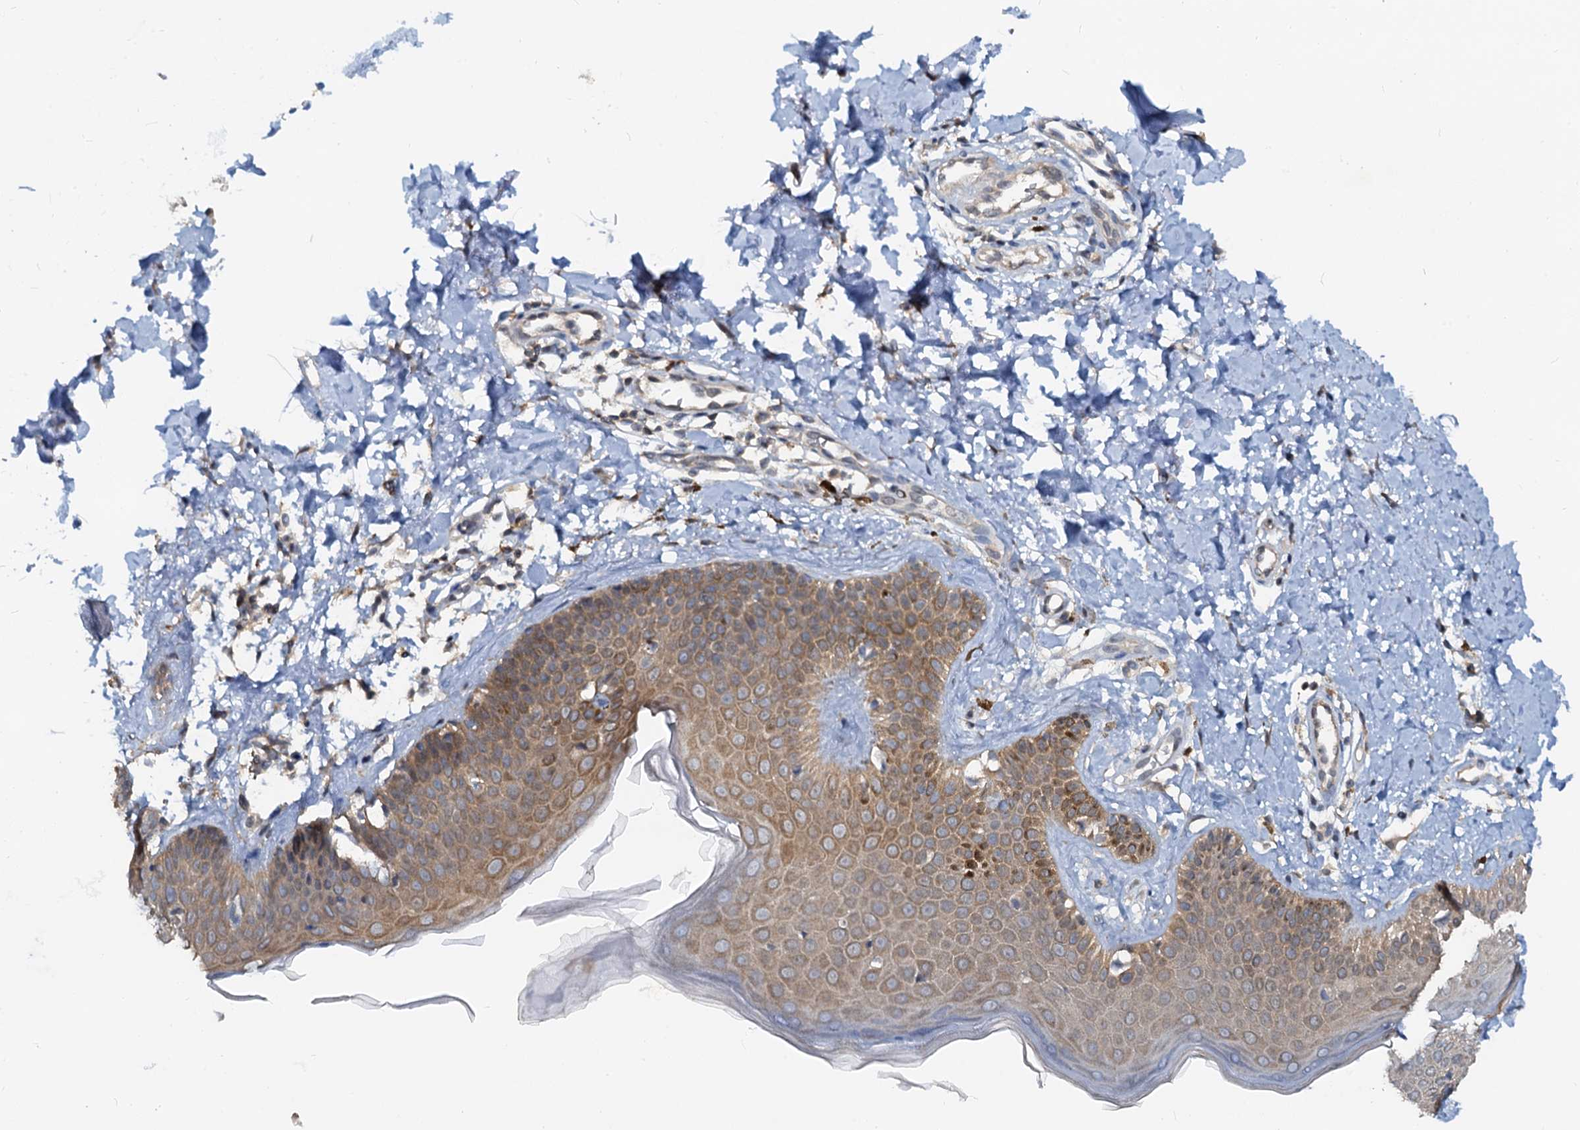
{"staining": {"intensity": "weak", "quantity": ">75%", "location": "cytoplasmic/membranous"}, "tissue": "skin", "cell_type": "Fibroblasts", "image_type": "normal", "snomed": [{"axis": "morphology", "description": "Normal tissue, NOS"}, {"axis": "topography", "description": "Skin"}], "caption": "Skin stained with immunohistochemistry (IHC) exhibits weak cytoplasmic/membranous positivity in approximately >75% of fibroblasts. The staining is performed using DAB brown chromogen to label protein expression. The nuclei are counter-stained blue using hematoxylin.", "gene": "PTGES3", "patient": {"sex": "male", "age": 52}}